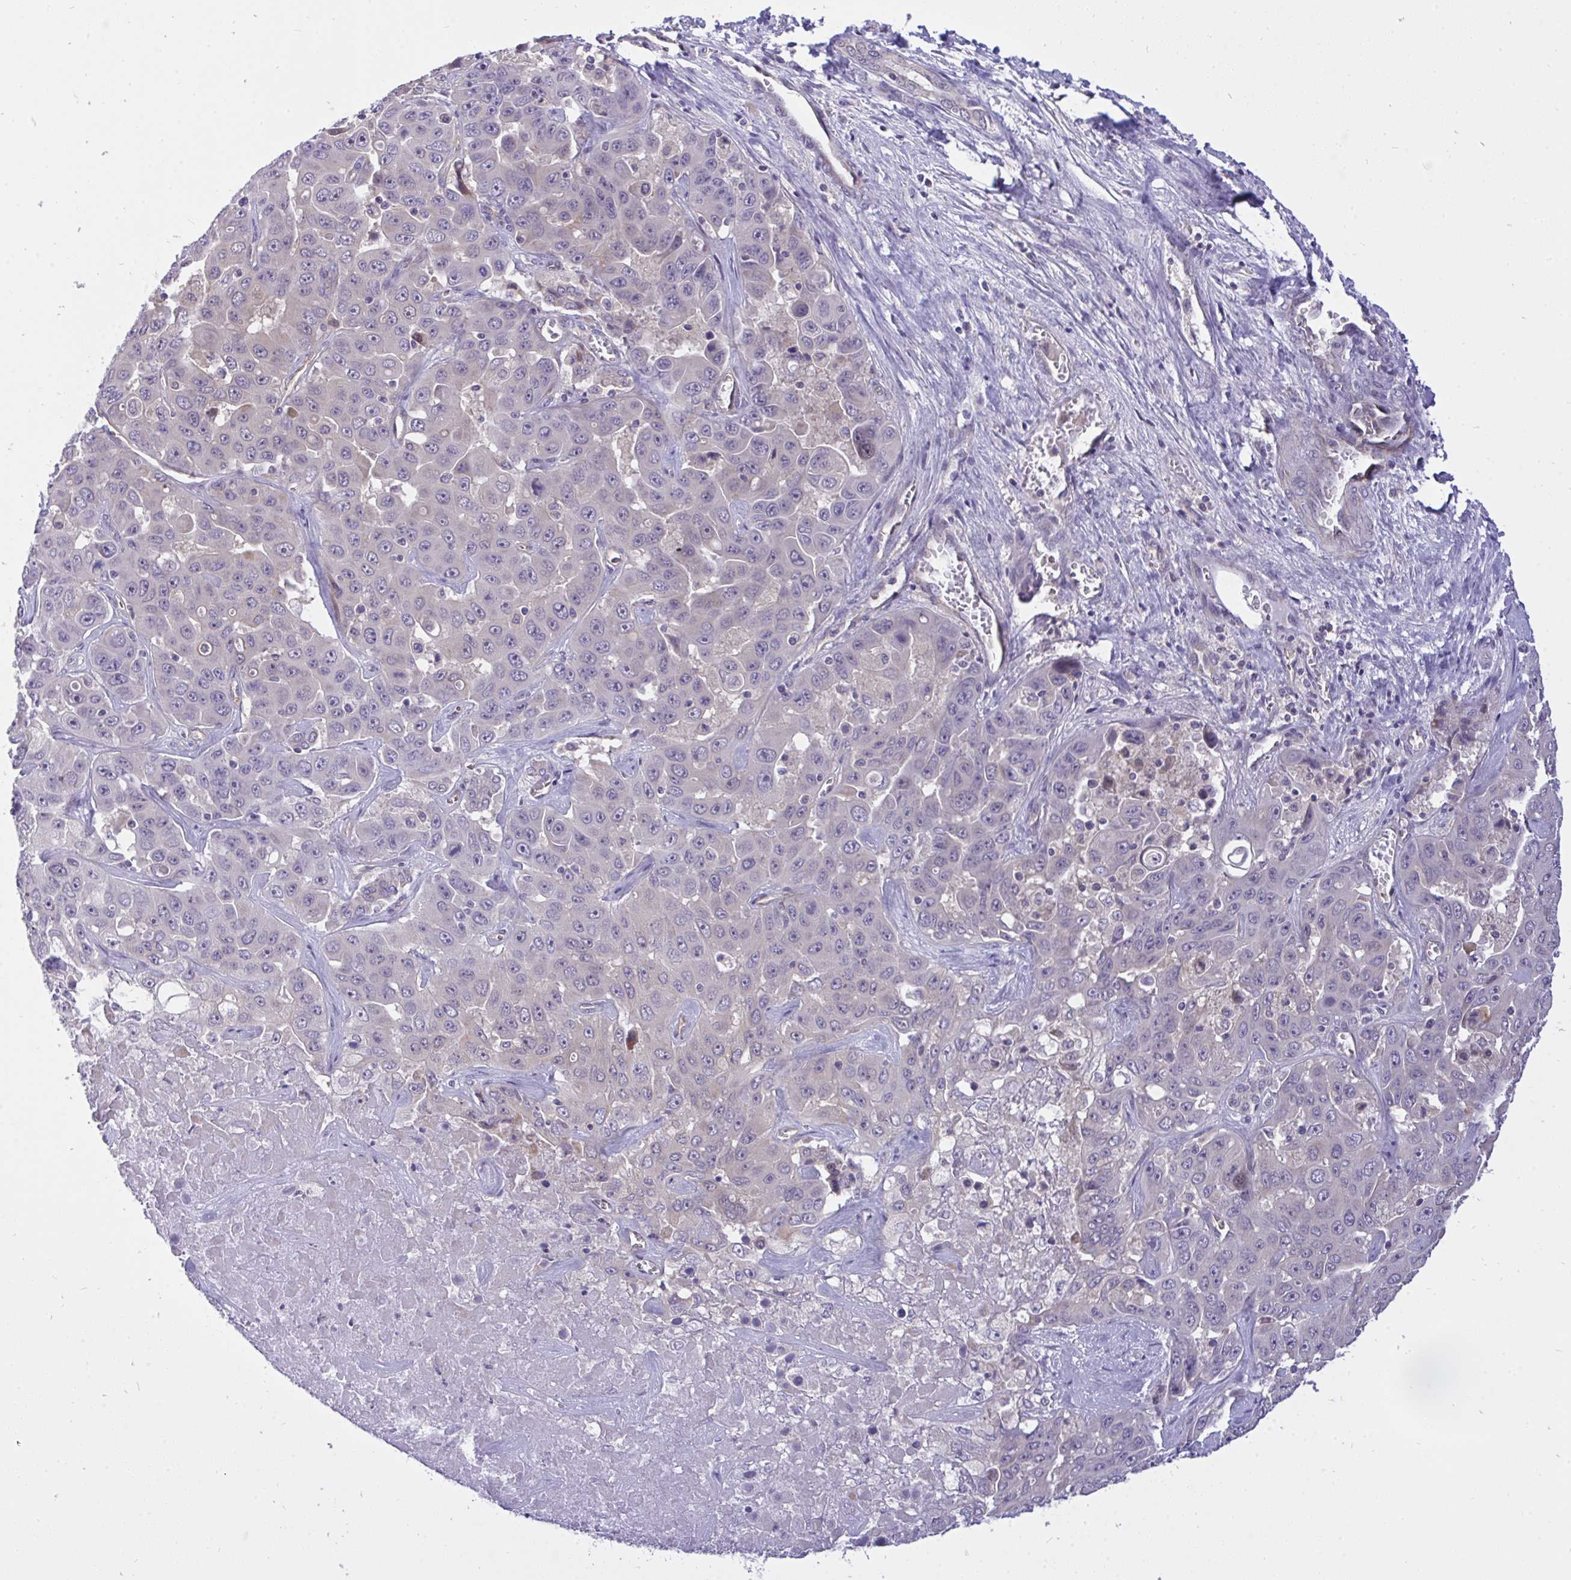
{"staining": {"intensity": "negative", "quantity": "none", "location": "none"}, "tissue": "liver cancer", "cell_type": "Tumor cells", "image_type": "cancer", "snomed": [{"axis": "morphology", "description": "Cholangiocarcinoma"}, {"axis": "topography", "description": "Liver"}], "caption": "This histopathology image is of cholangiocarcinoma (liver) stained with immunohistochemistry to label a protein in brown with the nuclei are counter-stained blue. There is no staining in tumor cells.", "gene": "C19orf54", "patient": {"sex": "female", "age": 52}}